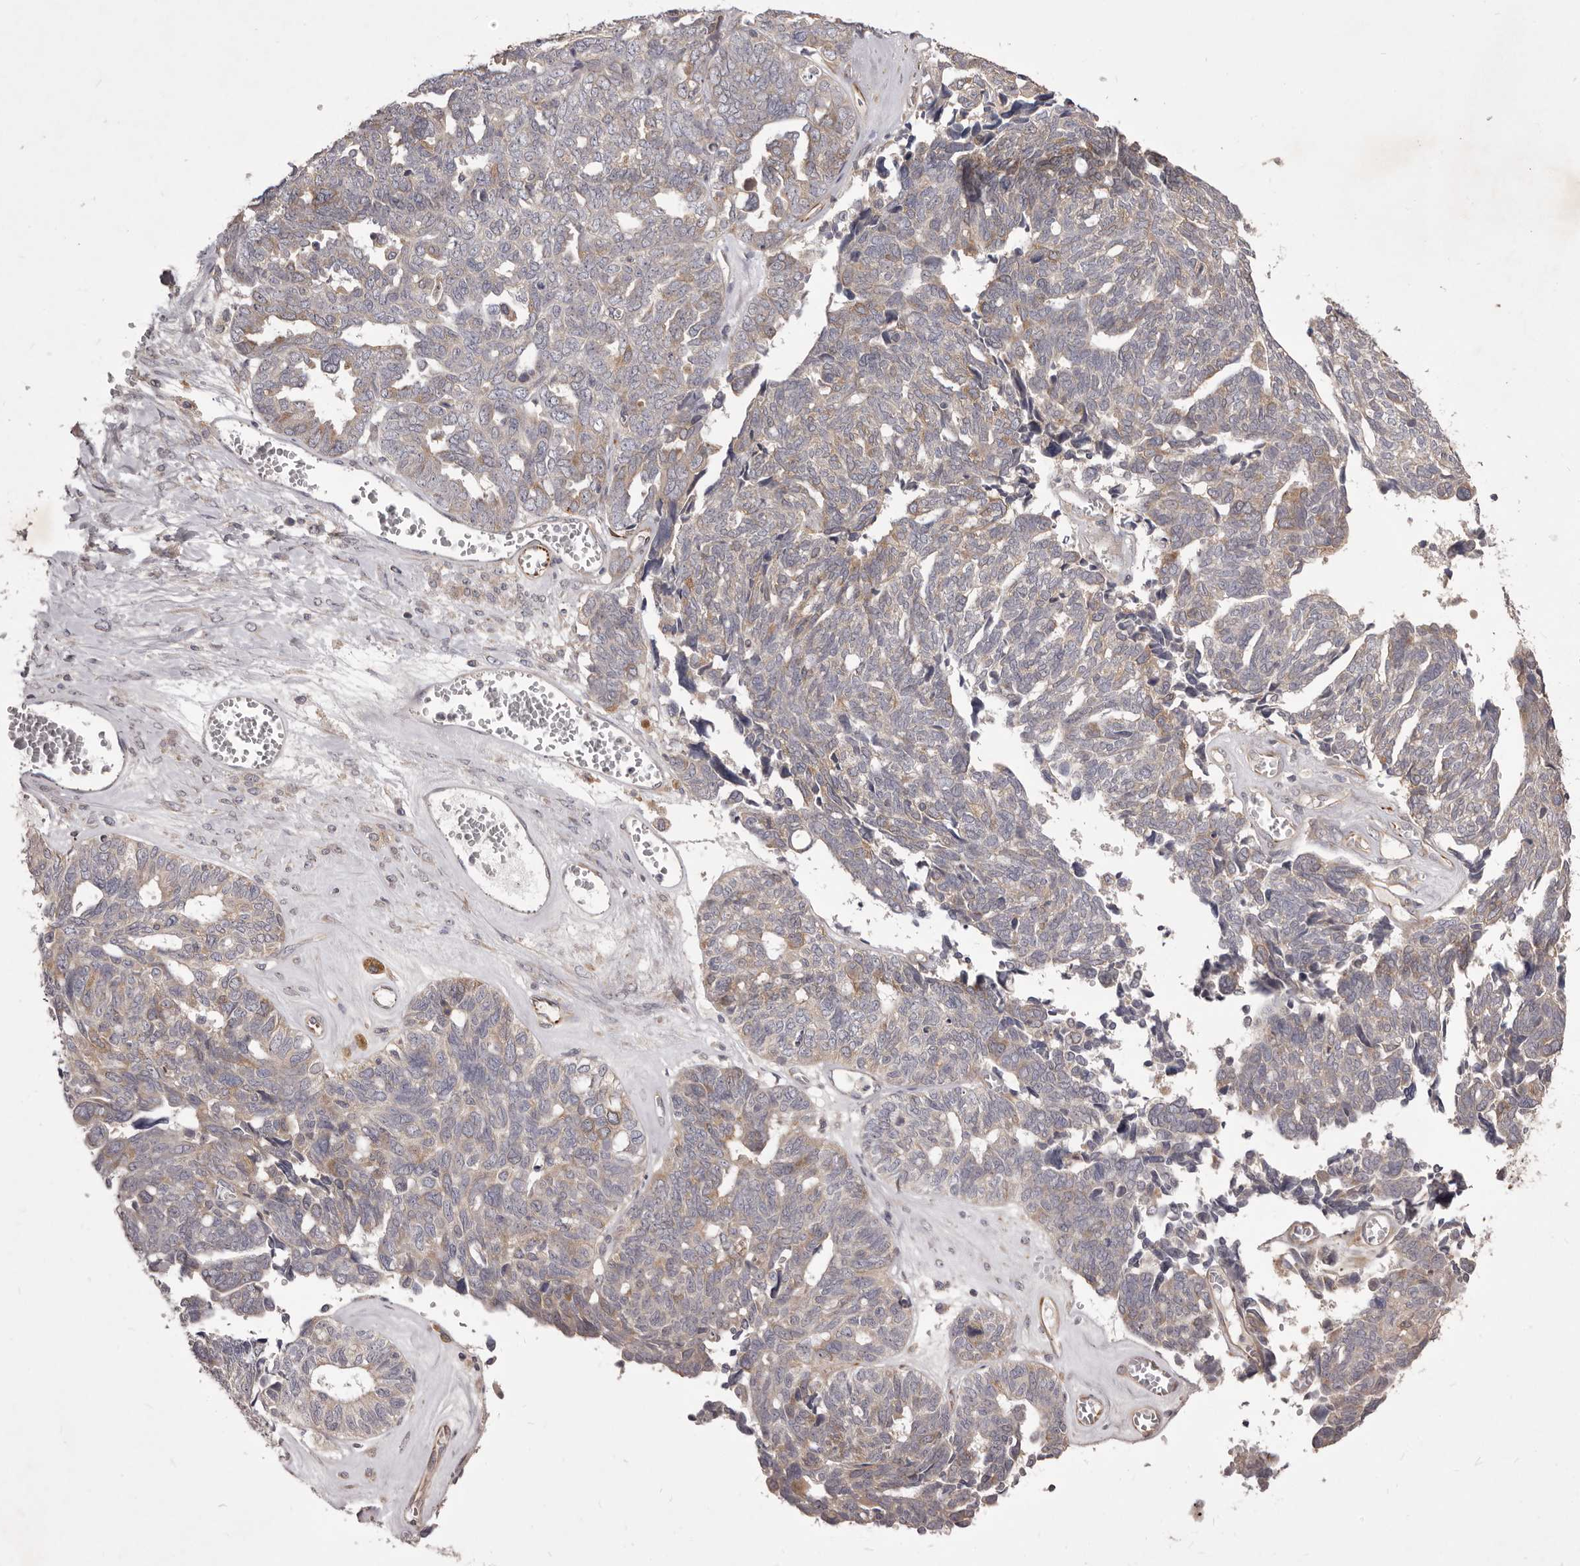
{"staining": {"intensity": "weak", "quantity": "<25%", "location": "cytoplasmic/membranous"}, "tissue": "ovarian cancer", "cell_type": "Tumor cells", "image_type": "cancer", "snomed": [{"axis": "morphology", "description": "Cystadenocarcinoma, serous, NOS"}, {"axis": "topography", "description": "Ovary"}], "caption": "A high-resolution micrograph shows IHC staining of ovarian serous cystadenocarcinoma, which demonstrates no significant expression in tumor cells.", "gene": "PNRC1", "patient": {"sex": "female", "age": 79}}